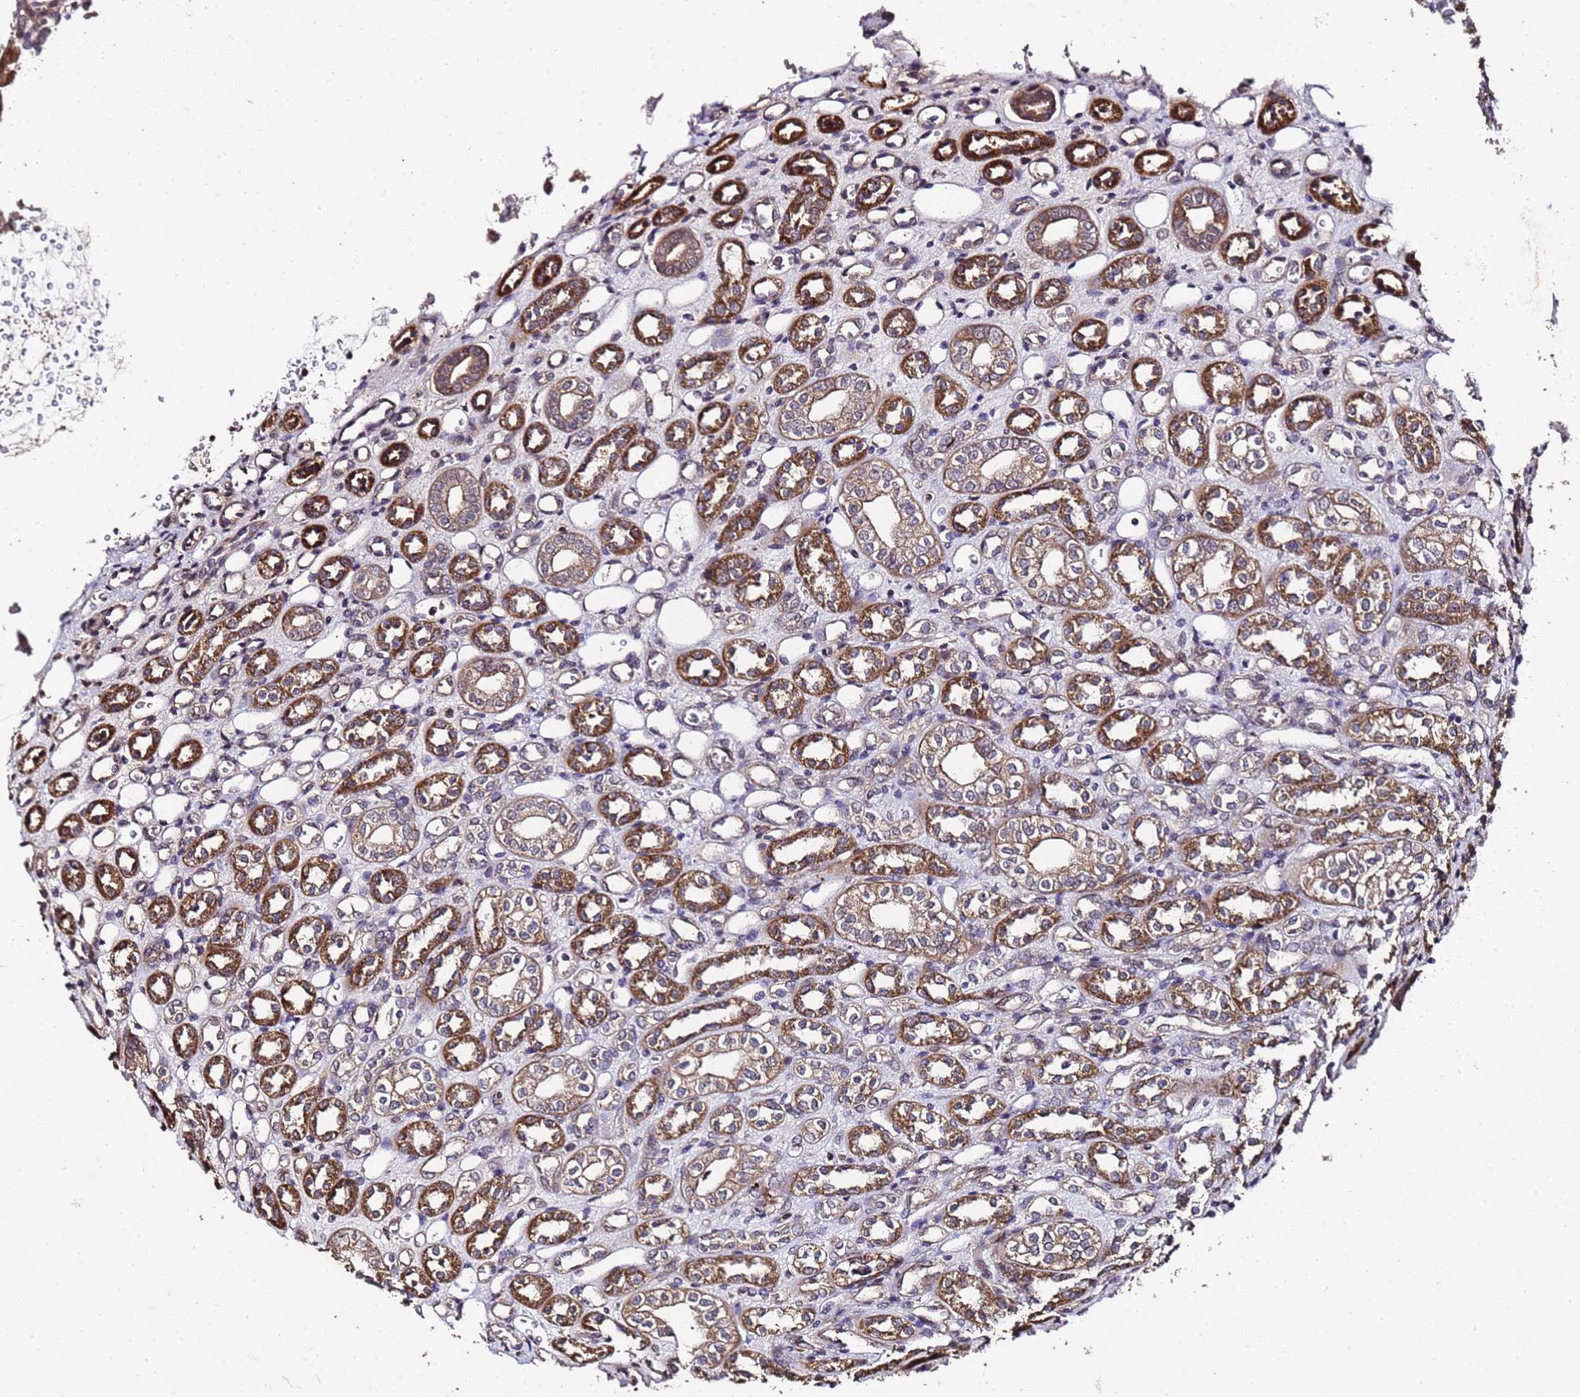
{"staining": {"intensity": "moderate", "quantity": "<25%", "location": "cytoplasmic/membranous"}, "tissue": "kidney", "cell_type": "Cells in glomeruli", "image_type": "normal", "snomed": [{"axis": "morphology", "description": "Normal tissue, NOS"}, {"axis": "morphology", "description": "Neoplasm, malignant, NOS"}, {"axis": "topography", "description": "Kidney"}], "caption": "Benign kidney was stained to show a protein in brown. There is low levels of moderate cytoplasmic/membranous expression in approximately <25% of cells in glomeruli. The protein of interest is shown in brown color, while the nuclei are stained blue.", "gene": "PRODH", "patient": {"sex": "female", "age": 1}}